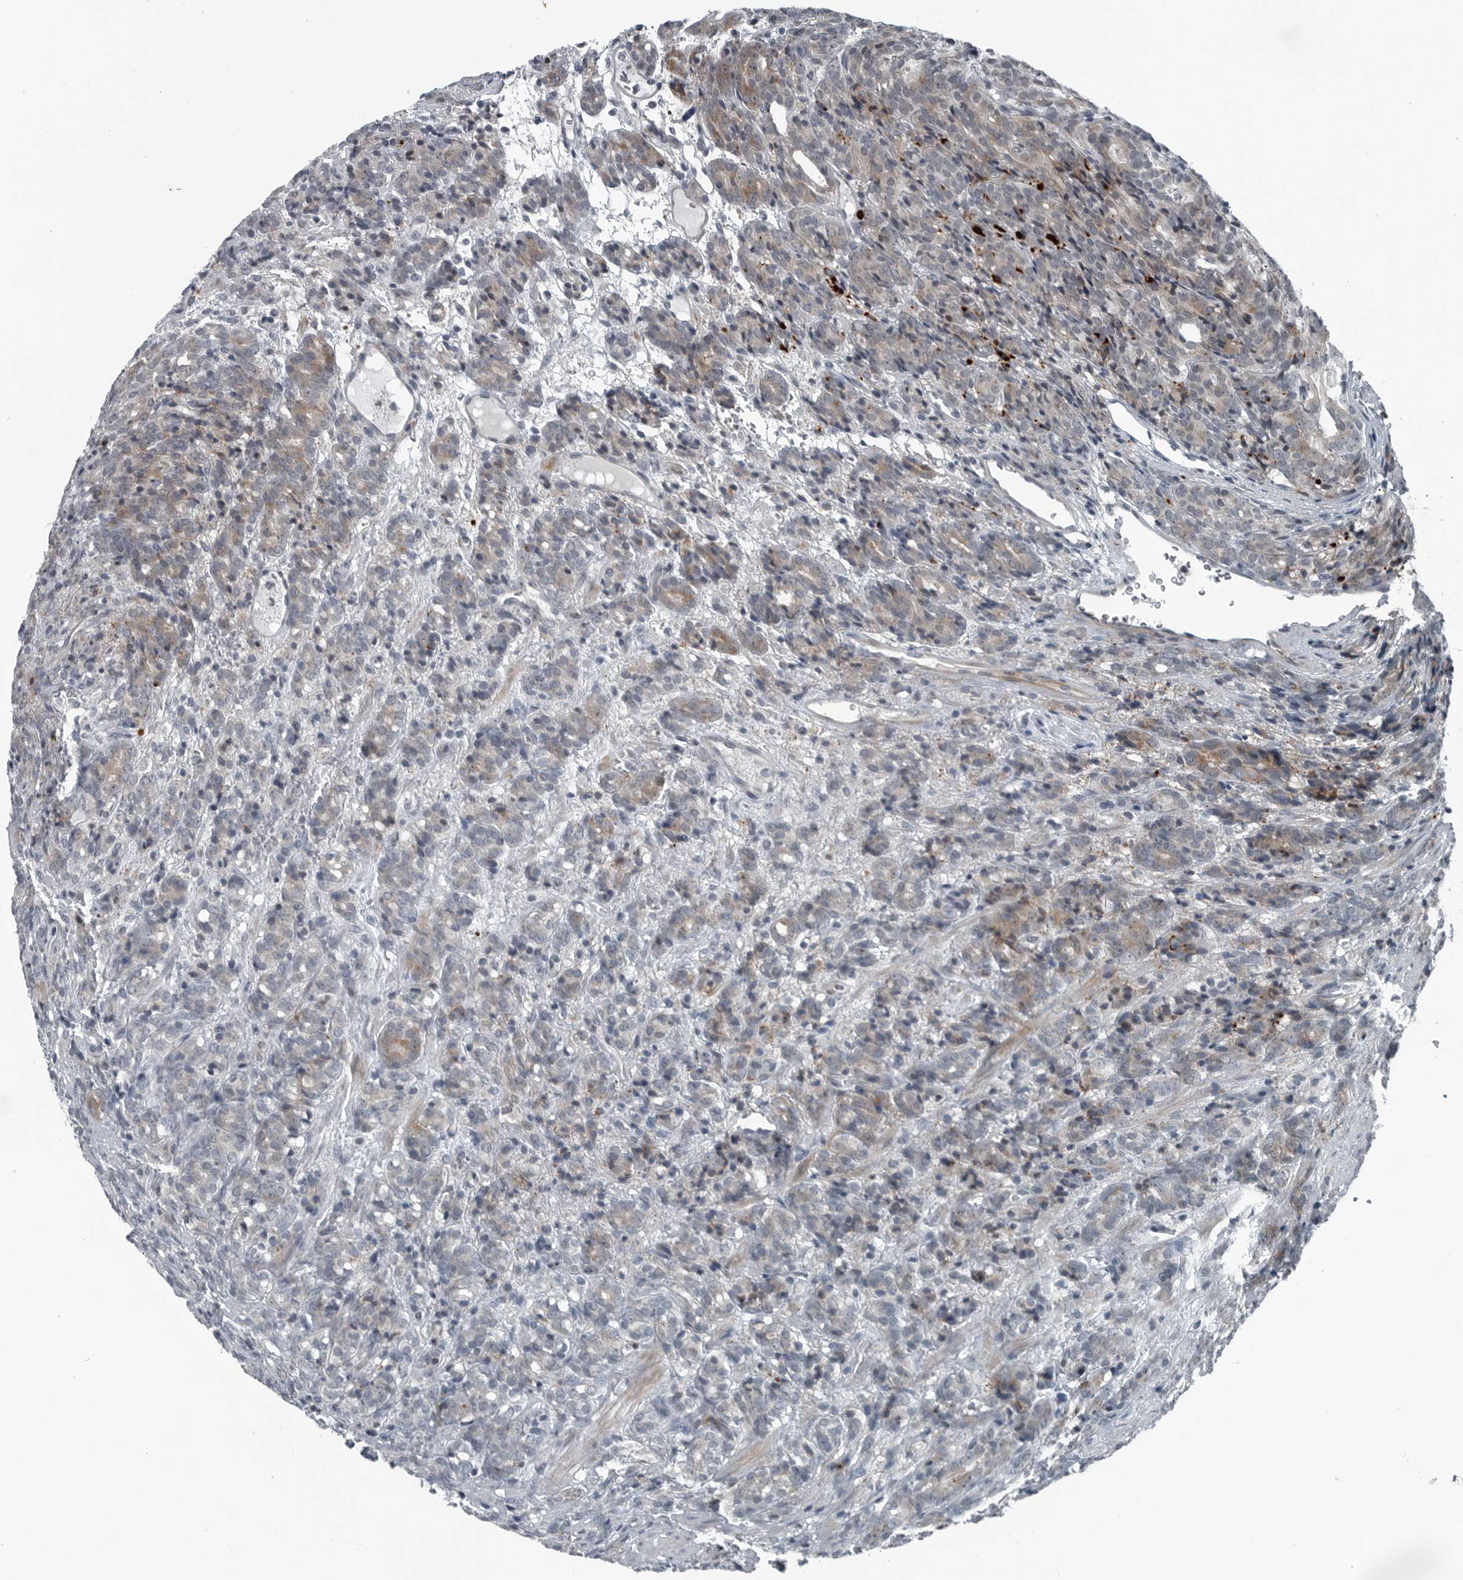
{"staining": {"intensity": "moderate", "quantity": "25%-75%", "location": "cytoplasmic/membranous"}, "tissue": "prostate cancer", "cell_type": "Tumor cells", "image_type": "cancer", "snomed": [{"axis": "morphology", "description": "Adenocarcinoma, High grade"}, {"axis": "topography", "description": "Prostate"}], "caption": "Adenocarcinoma (high-grade) (prostate) was stained to show a protein in brown. There is medium levels of moderate cytoplasmic/membranous staining in about 25%-75% of tumor cells. Using DAB (brown) and hematoxylin (blue) stains, captured at high magnification using brightfield microscopy.", "gene": "DNAAF11", "patient": {"sex": "male", "age": 62}}